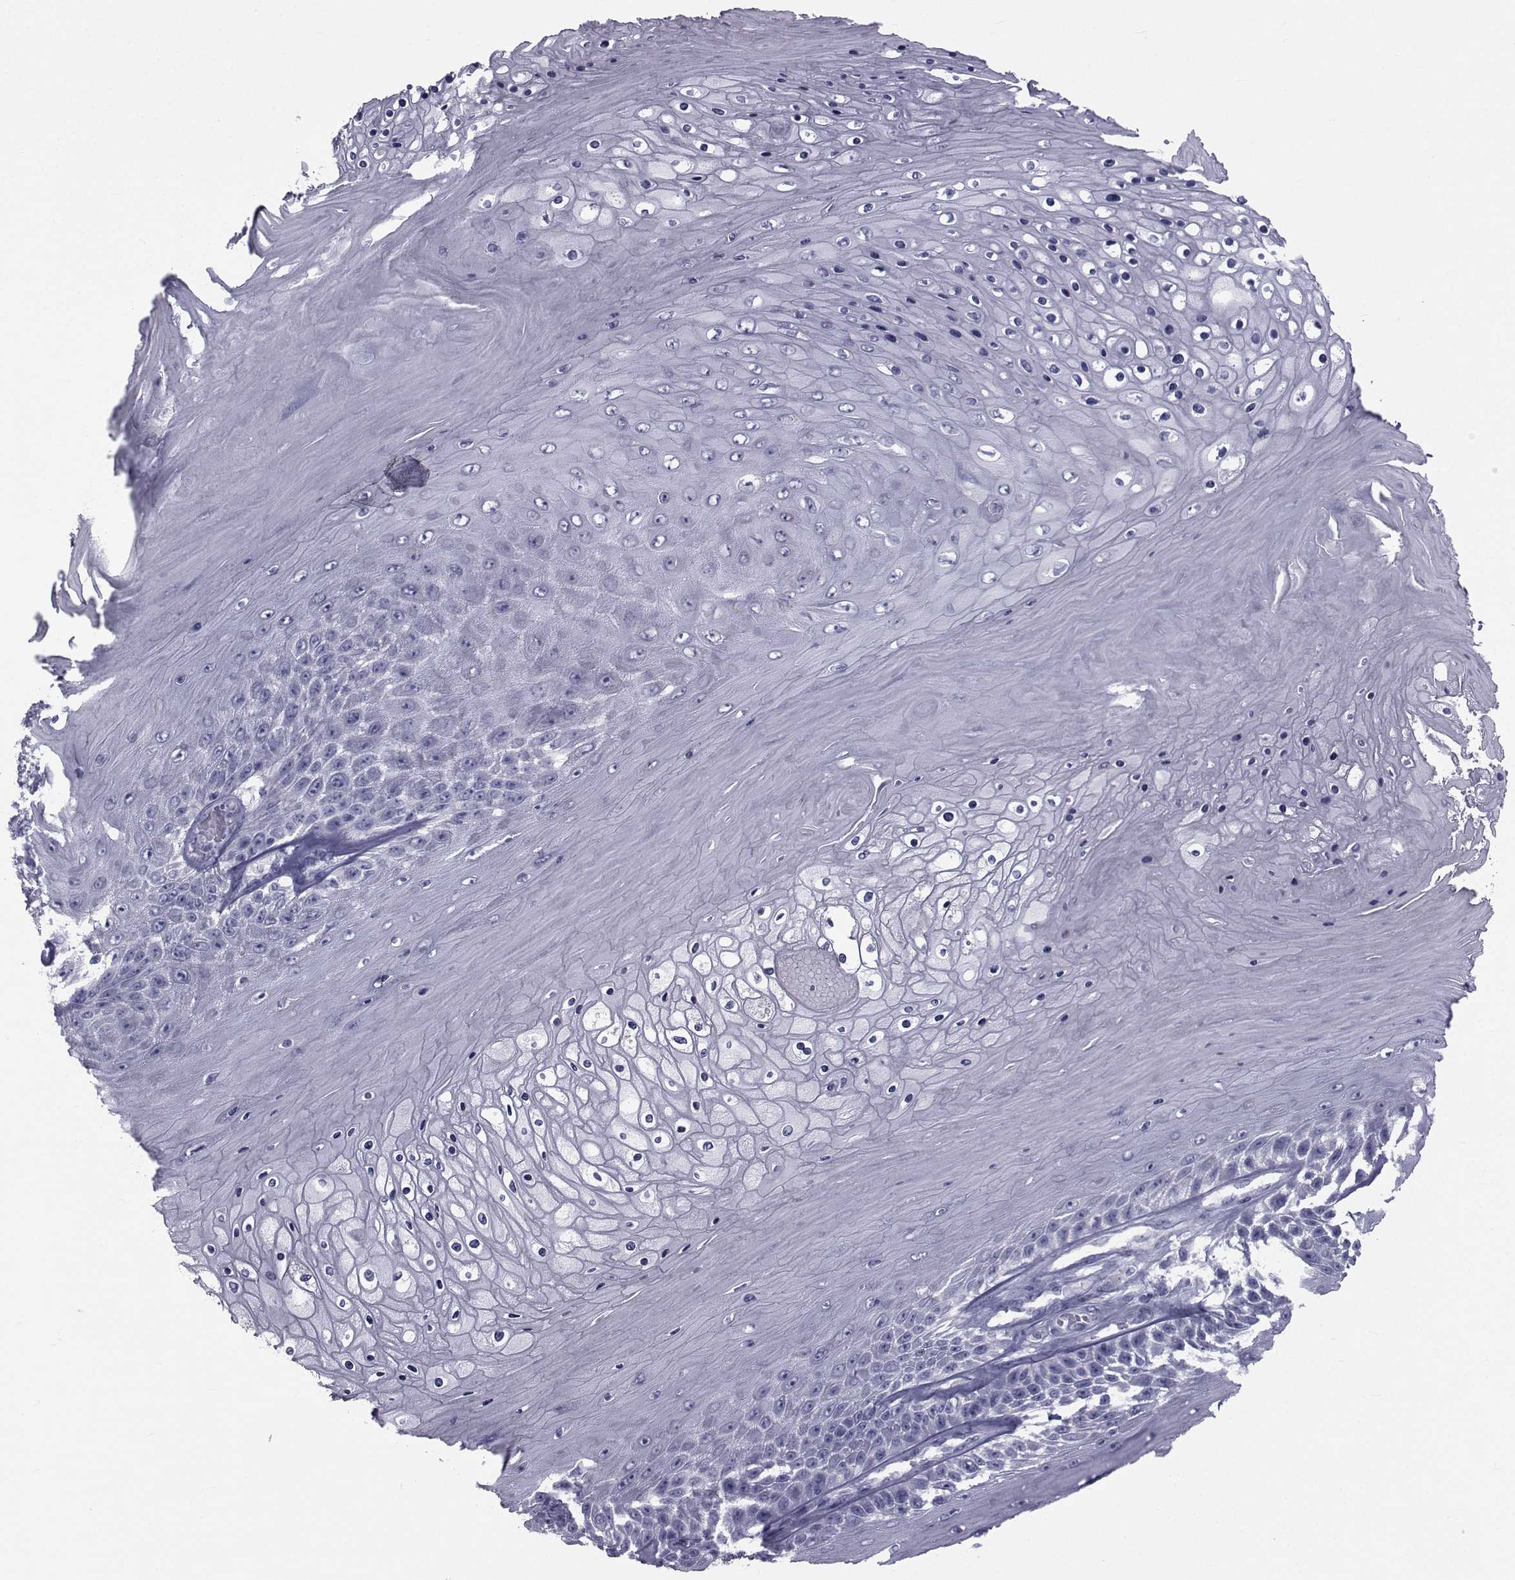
{"staining": {"intensity": "negative", "quantity": "none", "location": "none"}, "tissue": "skin cancer", "cell_type": "Tumor cells", "image_type": "cancer", "snomed": [{"axis": "morphology", "description": "Squamous cell carcinoma, NOS"}, {"axis": "topography", "description": "Skin"}], "caption": "Squamous cell carcinoma (skin) stained for a protein using IHC displays no expression tumor cells.", "gene": "FDXR", "patient": {"sex": "male", "age": 62}}